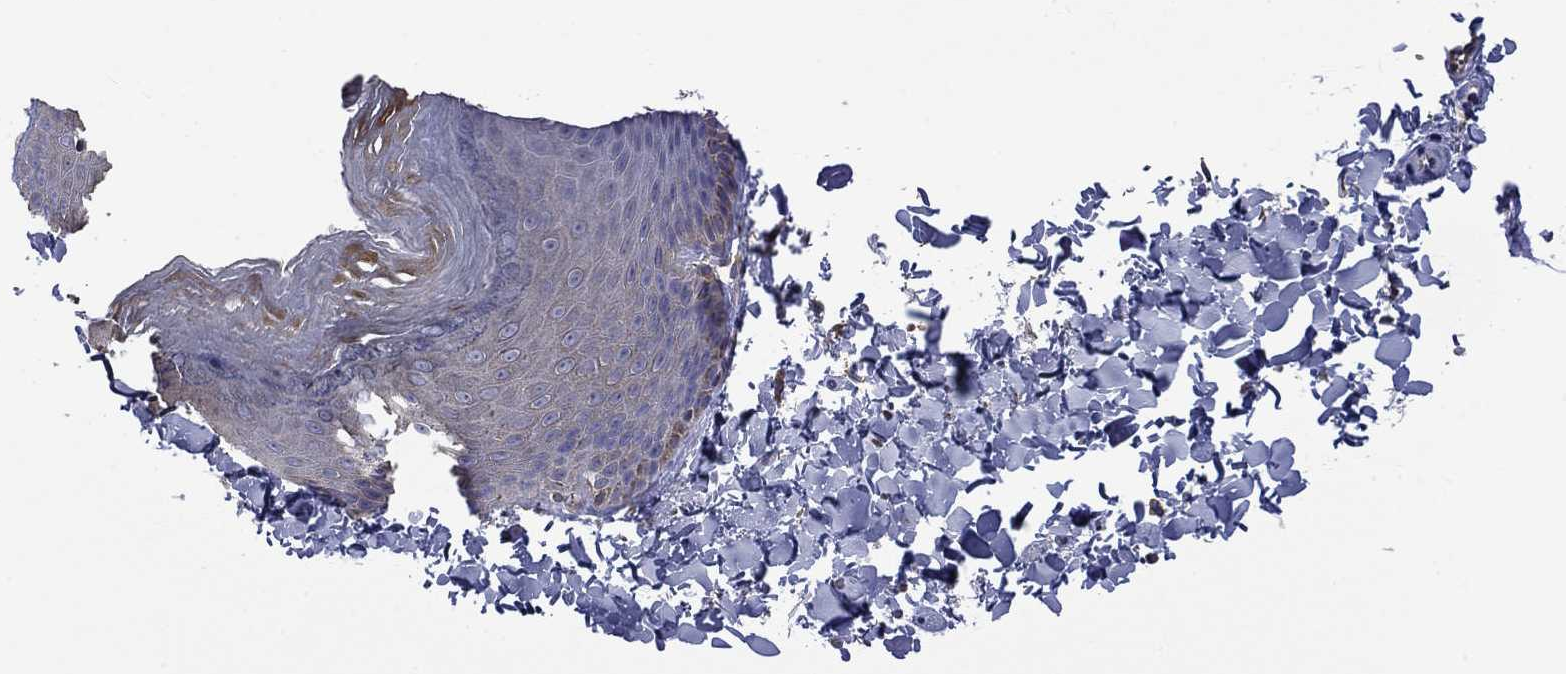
{"staining": {"intensity": "weak", "quantity": "25%-75%", "location": "cytoplasmic/membranous"}, "tissue": "skin", "cell_type": "Epidermal cells", "image_type": "normal", "snomed": [{"axis": "morphology", "description": "Normal tissue, NOS"}, {"axis": "topography", "description": "Anal"}], "caption": "The micrograph demonstrates staining of normal skin, revealing weak cytoplasmic/membranous protein staining (brown color) within epidermal cells.", "gene": "CAMKK2", "patient": {"sex": "male", "age": 53}}